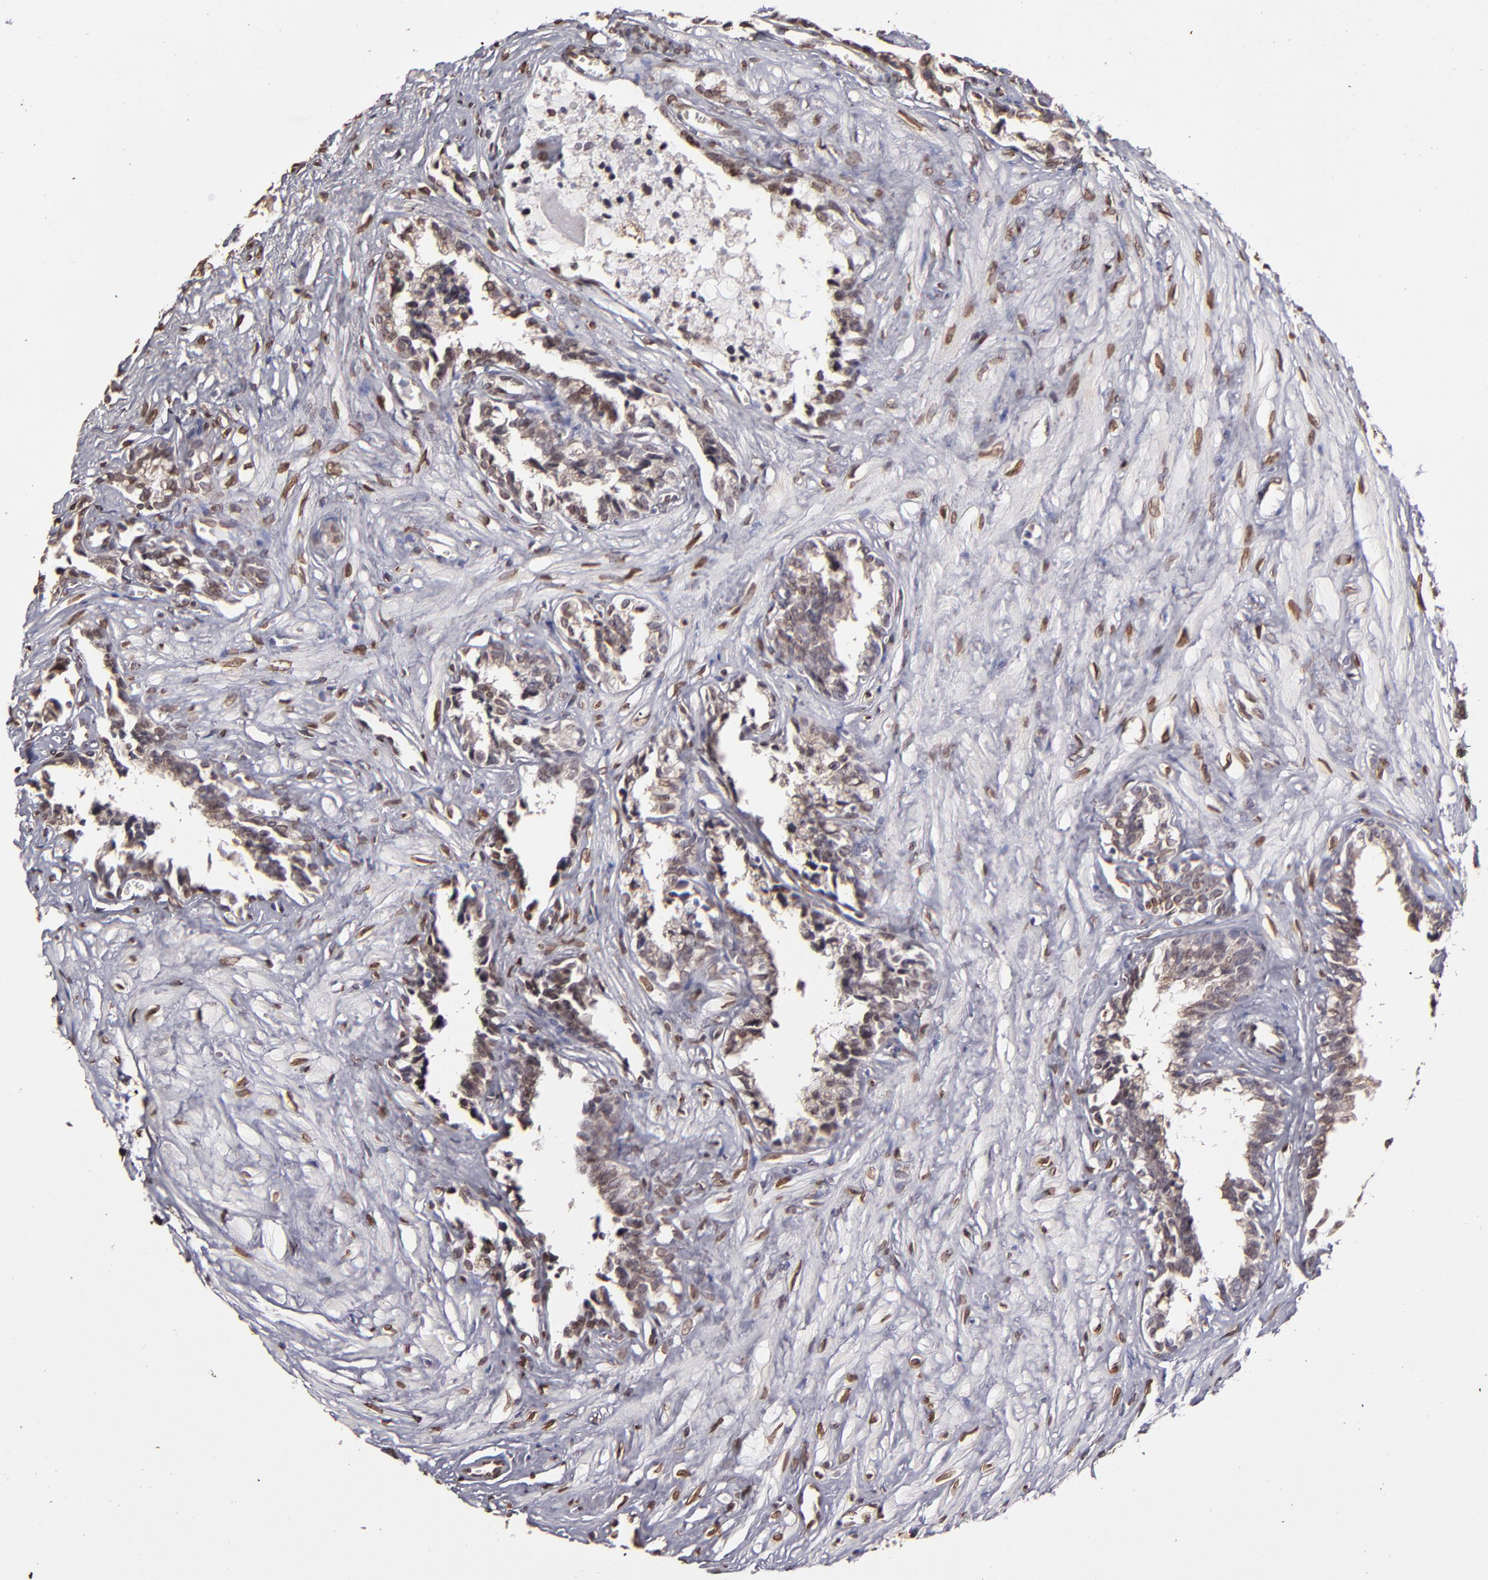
{"staining": {"intensity": "weak", "quantity": ">75%", "location": "cytoplasmic/membranous"}, "tissue": "seminal vesicle", "cell_type": "Glandular cells", "image_type": "normal", "snomed": [{"axis": "morphology", "description": "Normal tissue, NOS"}, {"axis": "topography", "description": "Seminal veicle"}], "caption": "A low amount of weak cytoplasmic/membranous staining is identified in about >75% of glandular cells in unremarkable seminal vesicle. (IHC, brightfield microscopy, high magnification).", "gene": "PUM3", "patient": {"sex": "male", "age": 60}}